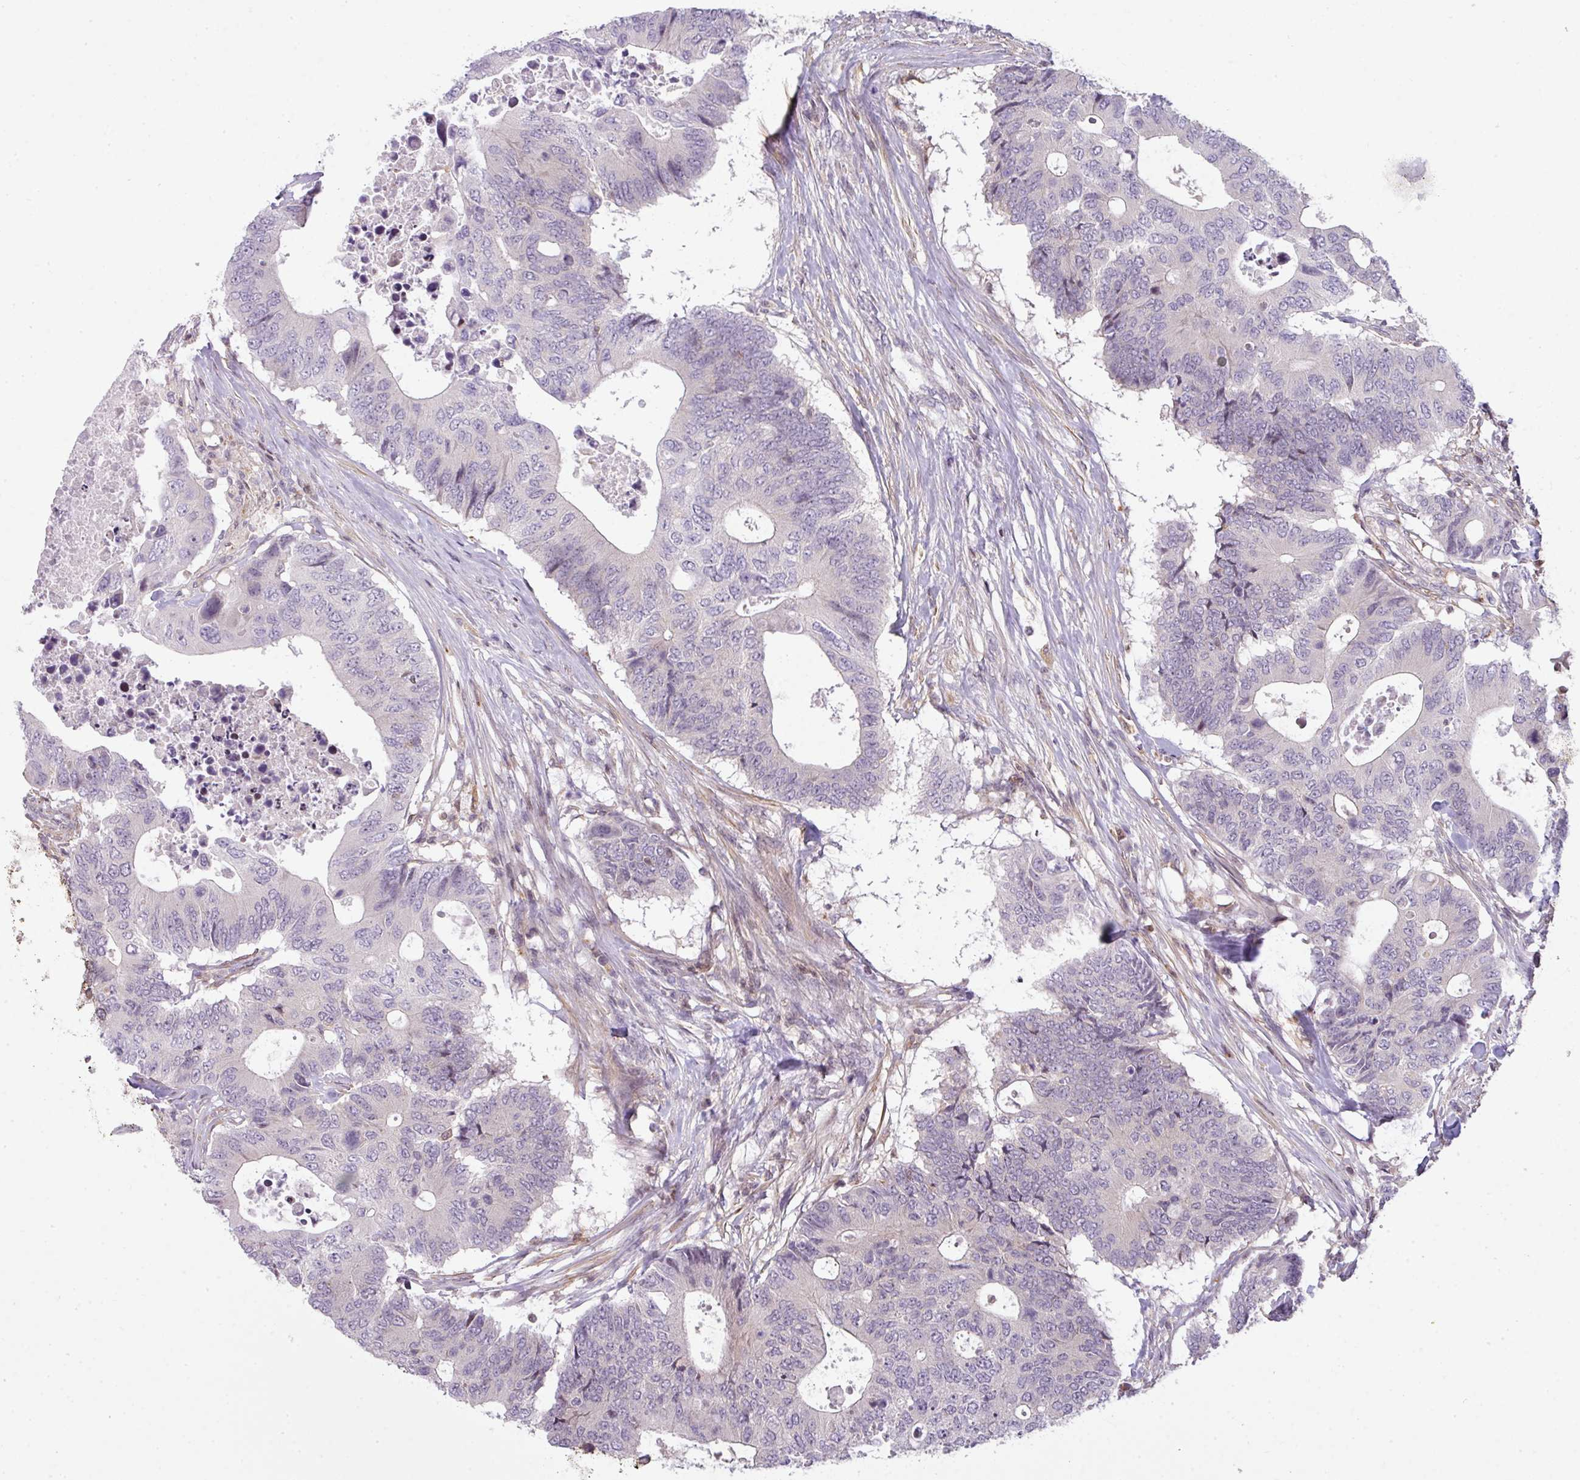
{"staining": {"intensity": "negative", "quantity": "none", "location": "none"}, "tissue": "colorectal cancer", "cell_type": "Tumor cells", "image_type": "cancer", "snomed": [{"axis": "morphology", "description": "Adenocarcinoma, NOS"}, {"axis": "topography", "description": "Colon"}], "caption": "This is an IHC histopathology image of human colorectal cancer. There is no positivity in tumor cells.", "gene": "STAT5A", "patient": {"sex": "male", "age": 71}}